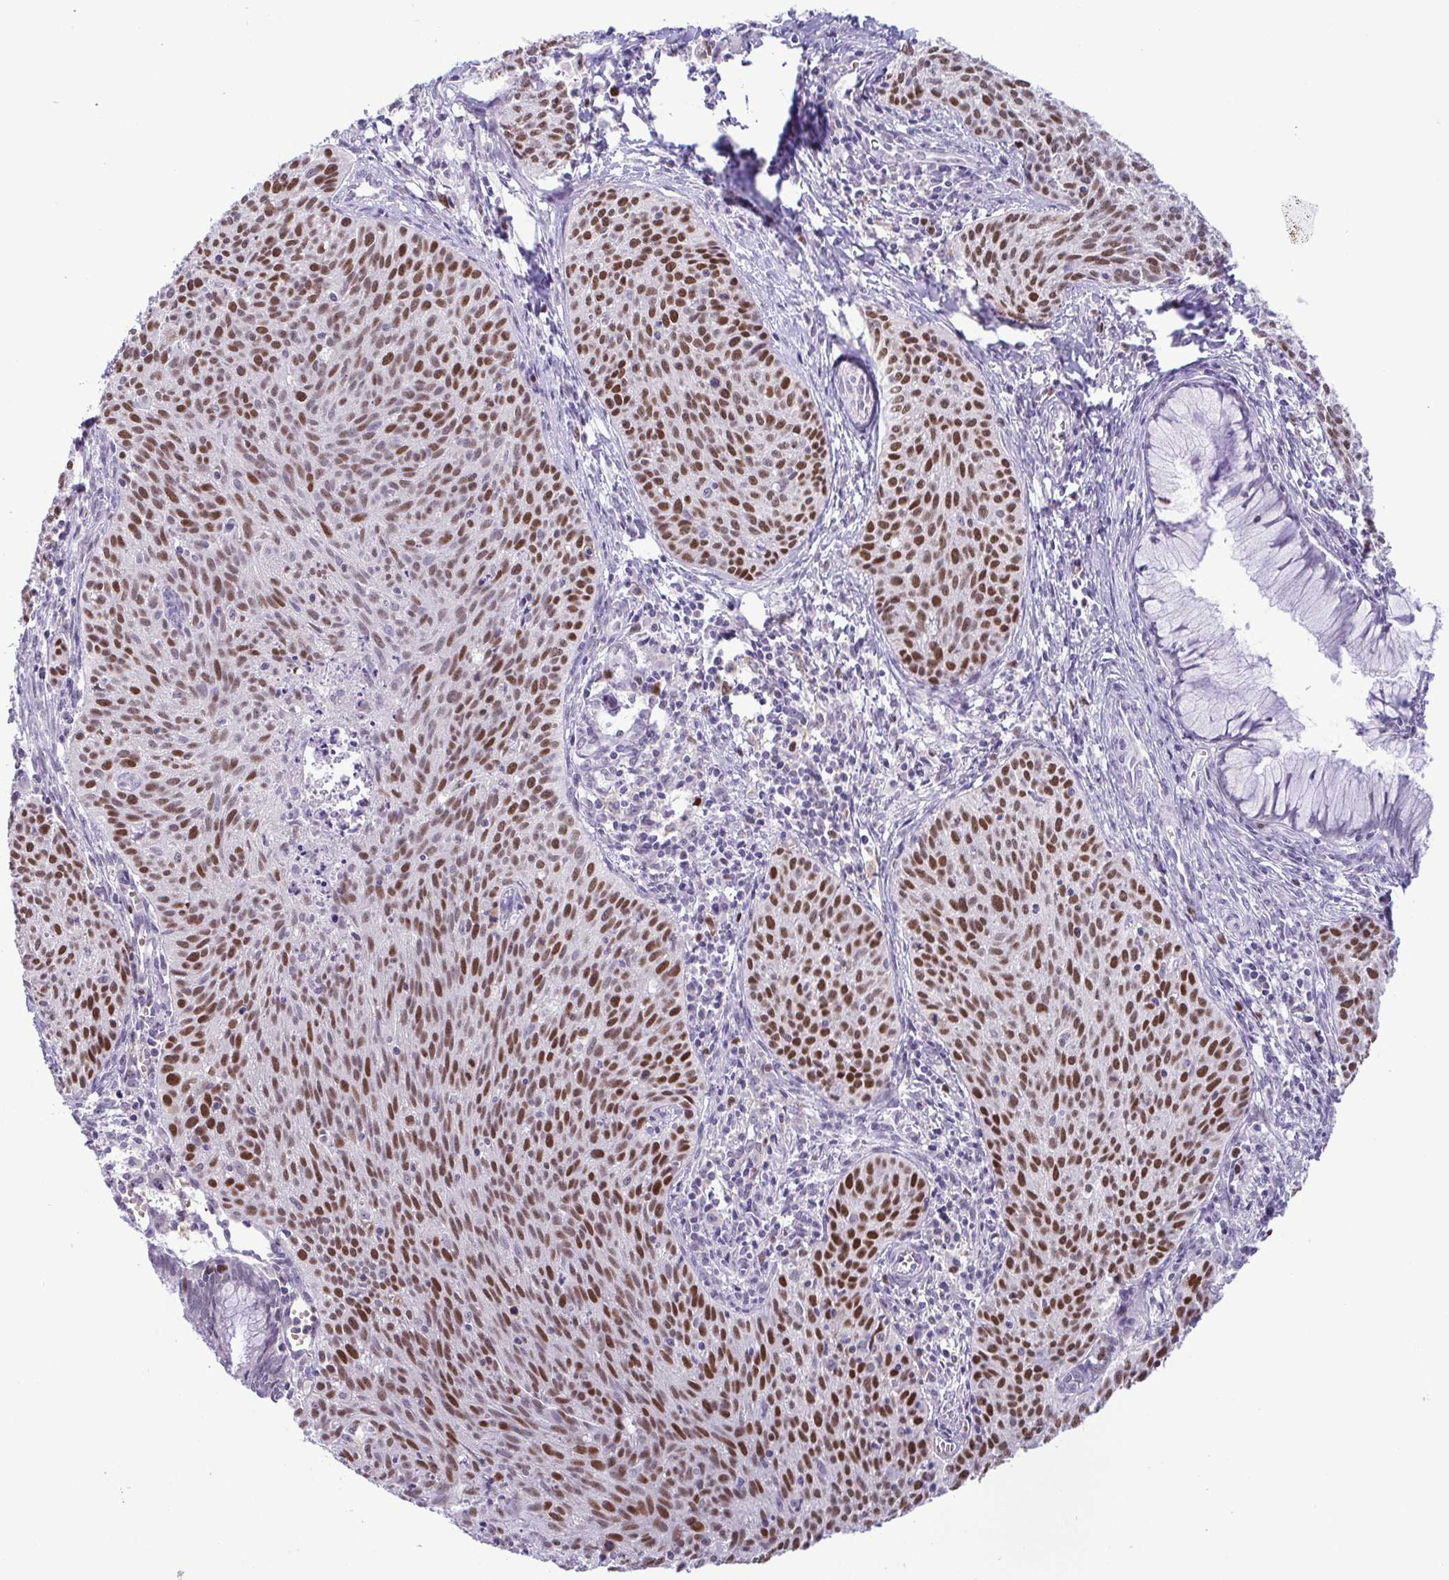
{"staining": {"intensity": "moderate", "quantity": ">75%", "location": "nuclear"}, "tissue": "cervical cancer", "cell_type": "Tumor cells", "image_type": "cancer", "snomed": [{"axis": "morphology", "description": "Squamous cell carcinoma, NOS"}, {"axis": "topography", "description": "Cervix"}], "caption": "Cervical squamous cell carcinoma stained with IHC demonstrates moderate nuclear expression in approximately >75% of tumor cells. (brown staining indicates protein expression, while blue staining denotes nuclei).", "gene": "TIPIN", "patient": {"sex": "female", "age": 38}}